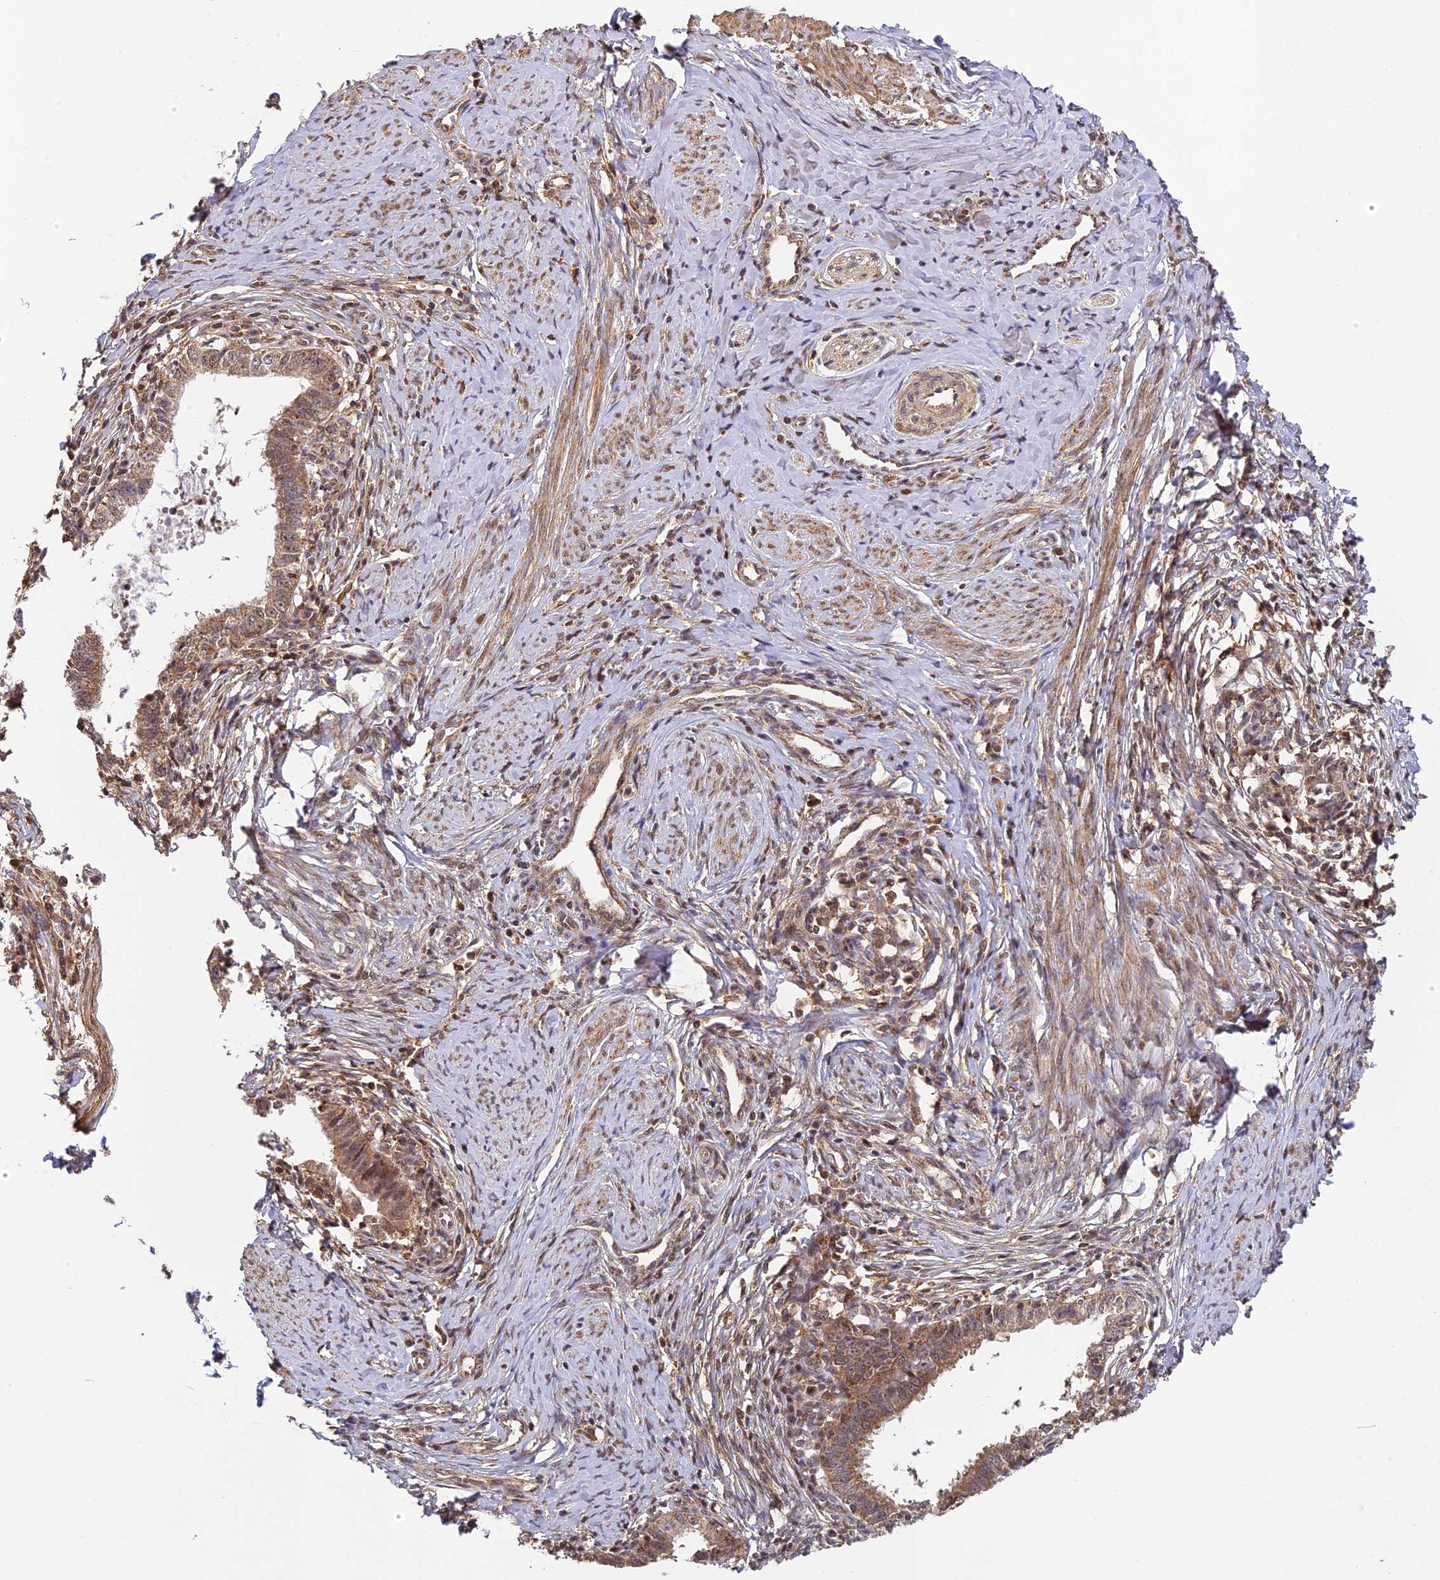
{"staining": {"intensity": "moderate", "quantity": ">75%", "location": "cytoplasmic/membranous,nuclear"}, "tissue": "cervical cancer", "cell_type": "Tumor cells", "image_type": "cancer", "snomed": [{"axis": "morphology", "description": "Adenocarcinoma, NOS"}, {"axis": "topography", "description": "Cervix"}], "caption": "Cervical cancer (adenocarcinoma) stained with a protein marker exhibits moderate staining in tumor cells.", "gene": "ZNF443", "patient": {"sex": "female", "age": 36}}